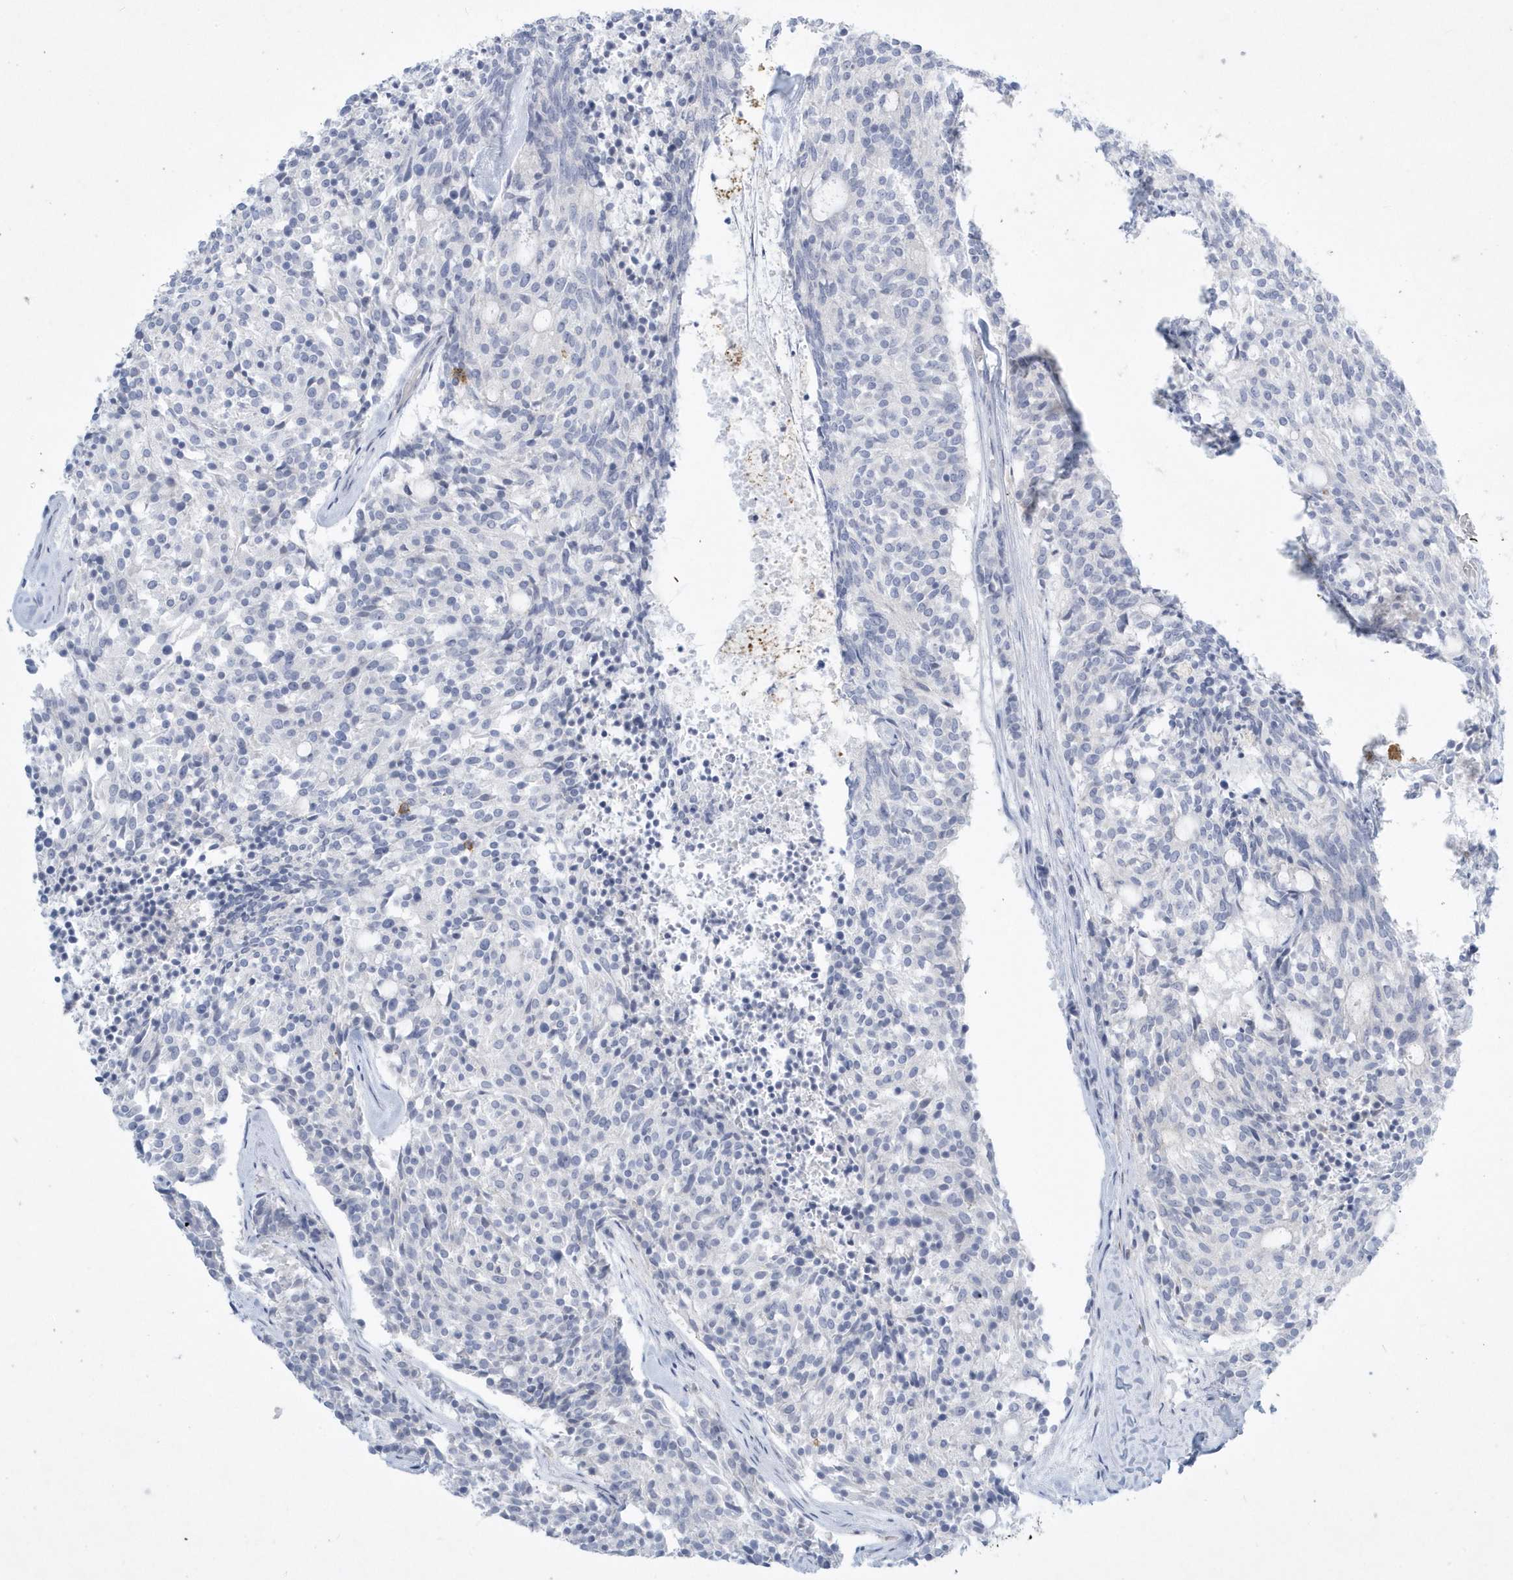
{"staining": {"intensity": "negative", "quantity": "none", "location": "none"}, "tissue": "carcinoid", "cell_type": "Tumor cells", "image_type": "cancer", "snomed": [{"axis": "morphology", "description": "Carcinoid, malignant, NOS"}, {"axis": "topography", "description": "Pancreas"}], "caption": "Malignant carcinoid was stained to show a protein in brown. There is no significant positivity in tumor cells.", "gene": "PSD4", "patient": {"sex": "female", "age": 54}}